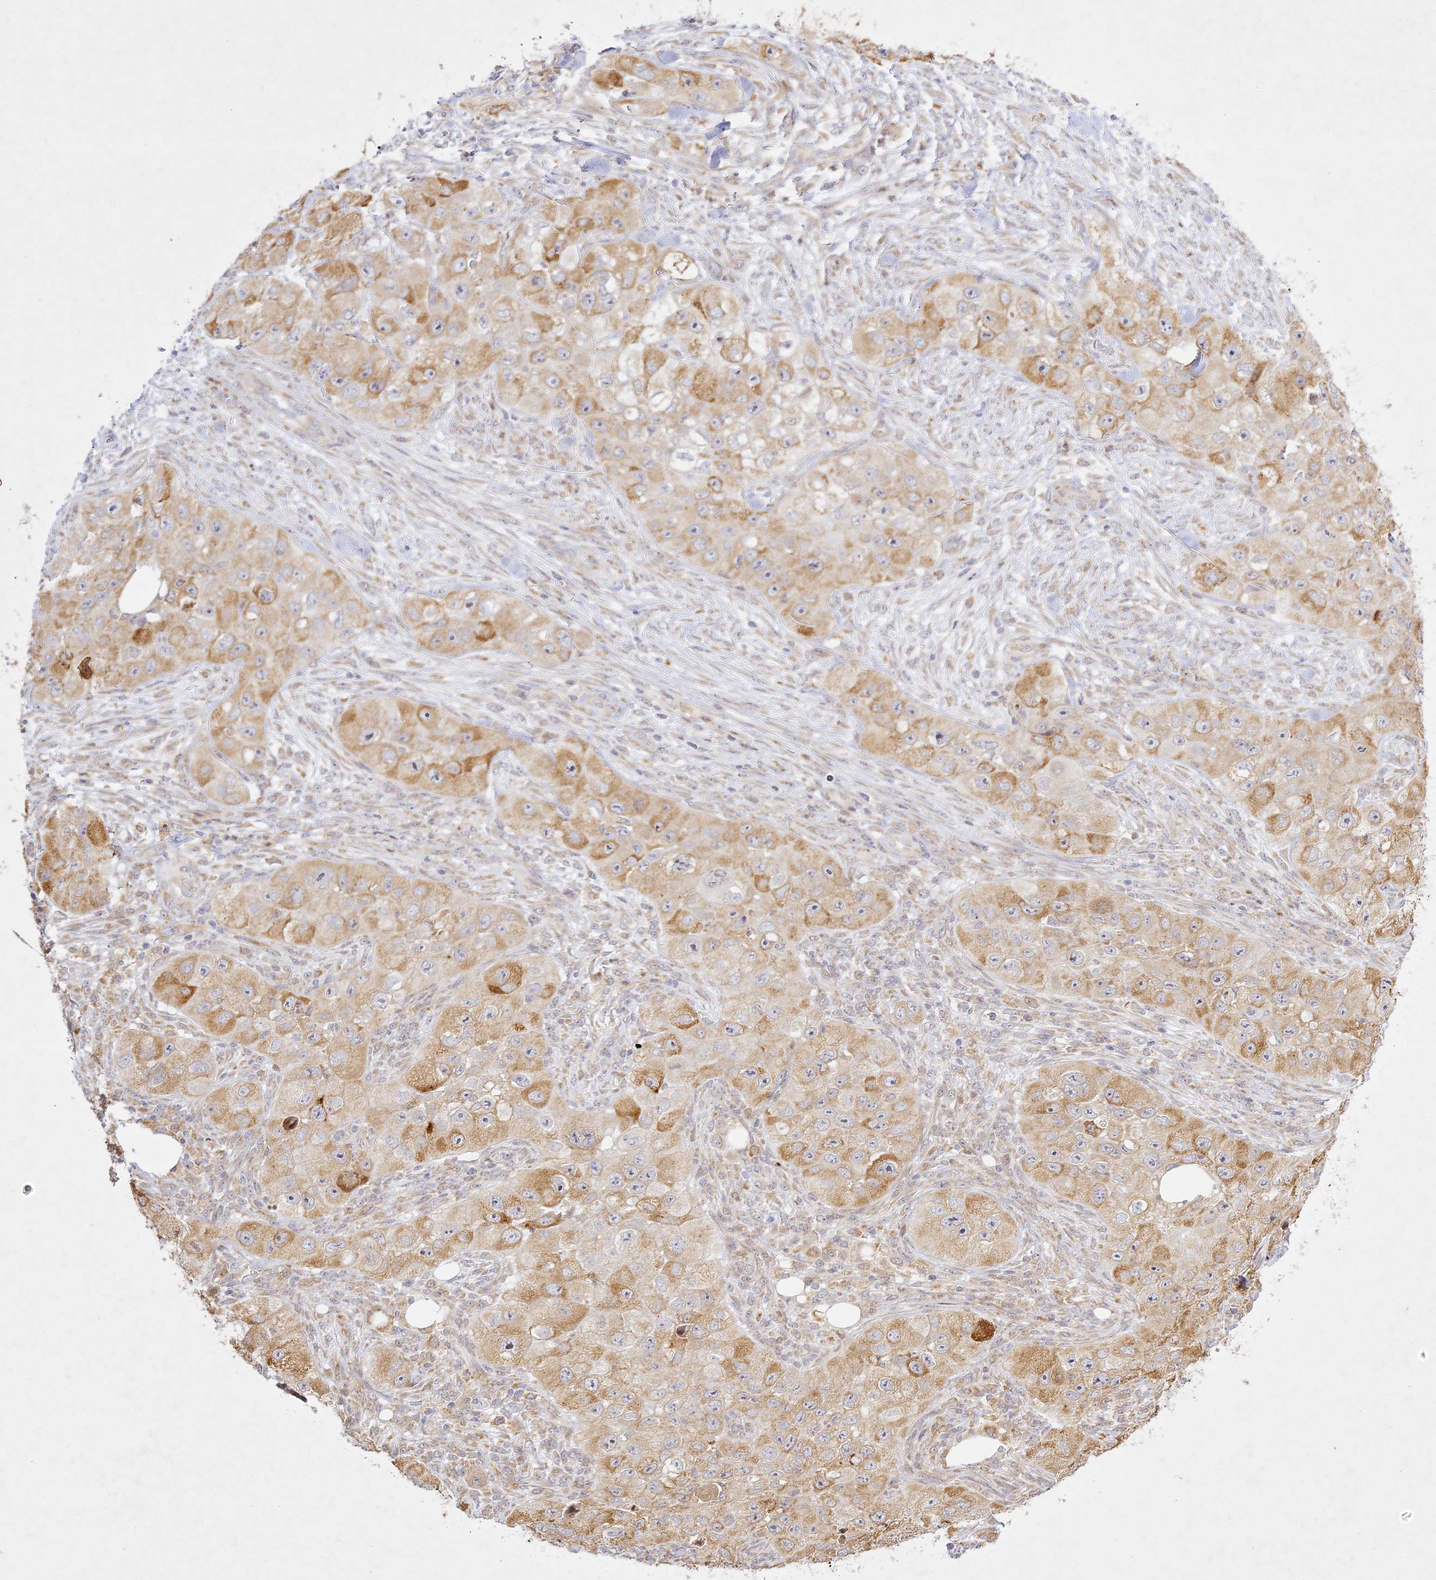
{"staining": {"intensity": "moderate", "quantity": "25%-75%", "location": "cytoplasmic/membranous"}, "tissue": "skin cancer", "cell_type": "Tumor cells", "image_type": "cancer", "snomed": [{"axis": "morphology", "description": "Squamous cell carcinoma, NOS"}, {"axis": "topography", "description": "Skin"}, {"axis": "topography", "description": "Subcutis"}], "caption": "Human skin cancer (squamous cell carcinoma) stained with a brown dye exhibits moderate cytoplasmic/membranous positive staining in approximately 25%-75% of tumor cells.", "gene": "SLC30A5", "patient": {"sex": "male", "age": 73}}